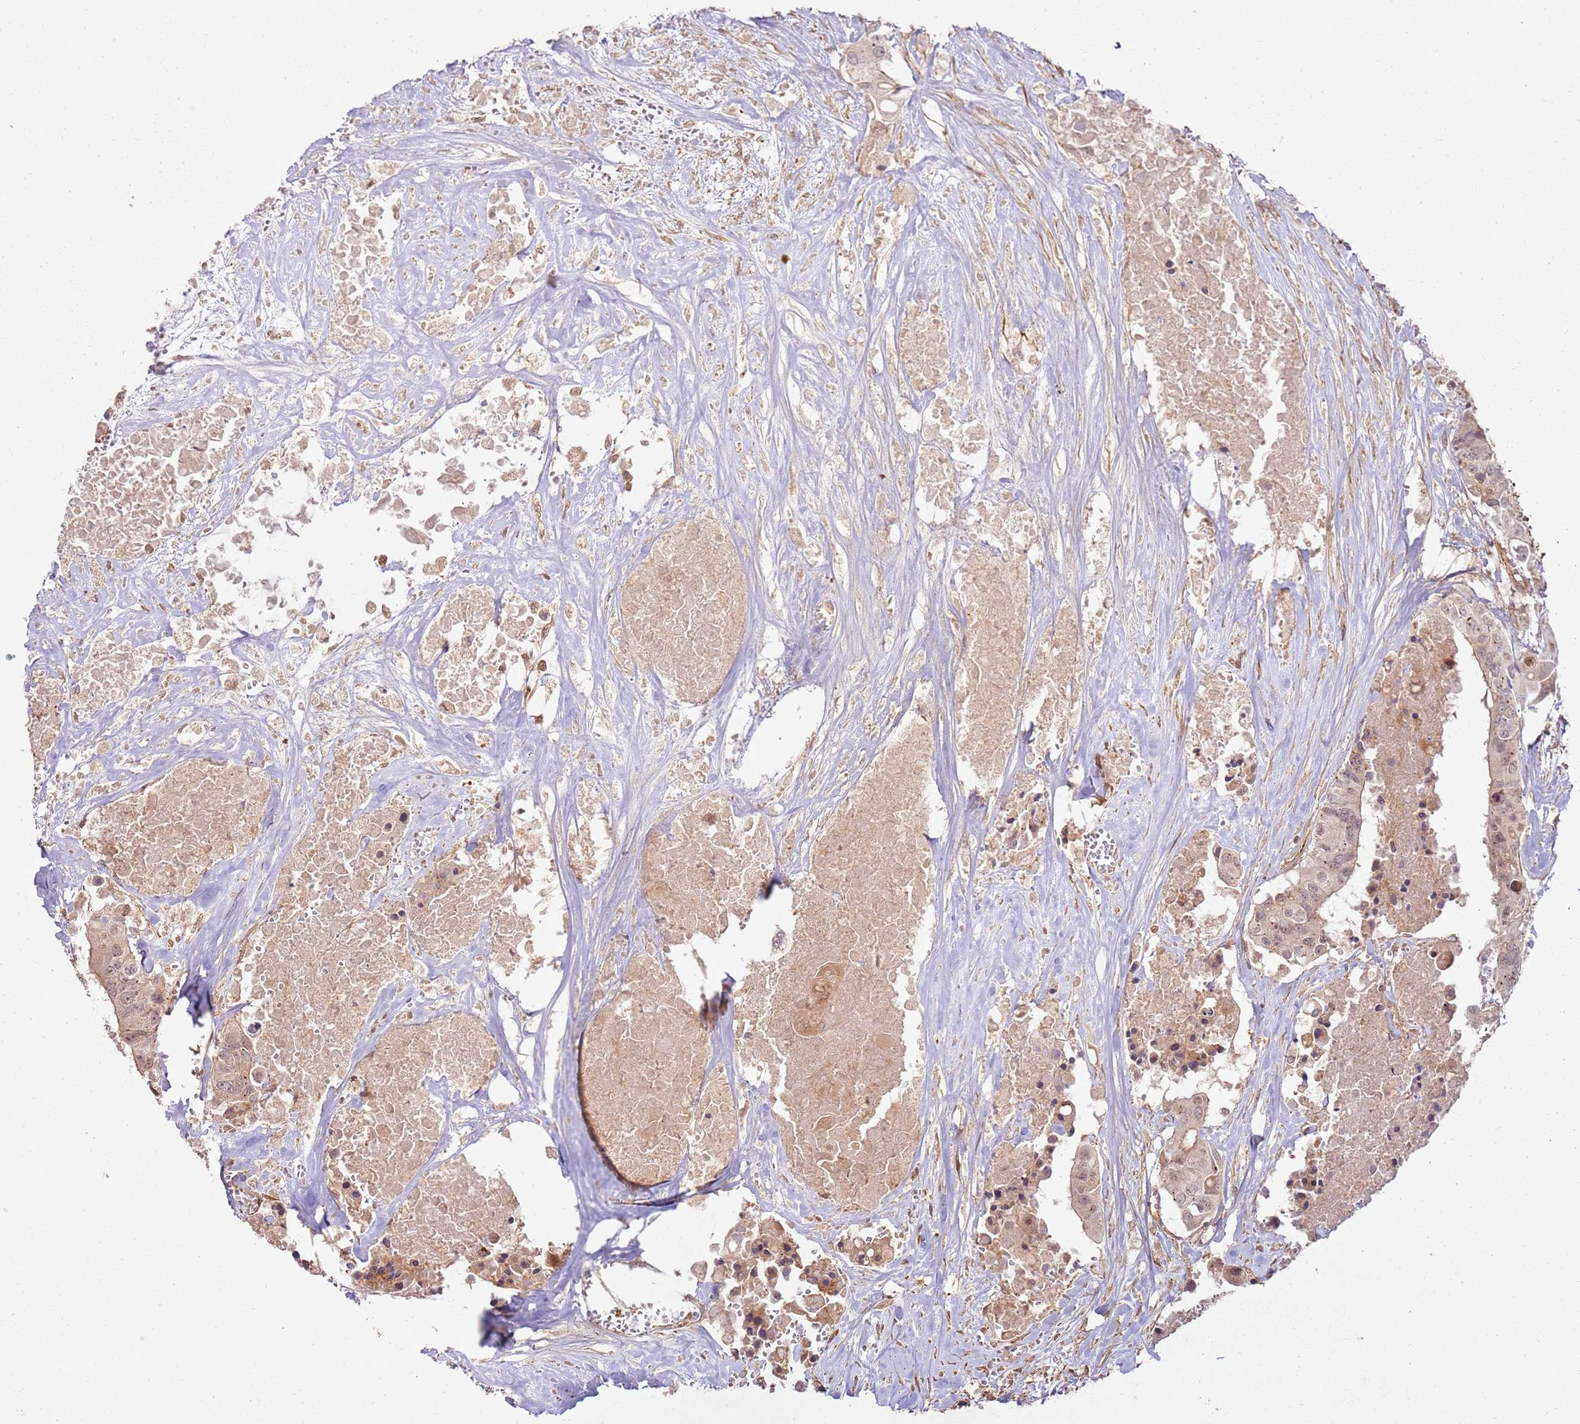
{"staining": {"intensity": "weak", "quantity": ">75%", "location": "cytoplasmic/membranous,nuclear"}, "tissue": "colorectal cancer", "cell_type": "Tumor cells", "image_type": "cancer", "snomed": [{"axis": "morphology", "description": "Adenocarcinoma, NOS"}, {"axis": "topography", "description": "Colon"}], "caption": "The image displays immunohistochemical staining of colorectal adenocarcinoma. There is weak cytoplasmic/membranous and nuclear positivity is seen in approximately >75% of tumor cells. Nuclei are stained in blue.", "gene": "ZNF623", "patient": {"sex": "male", "age": 77}}